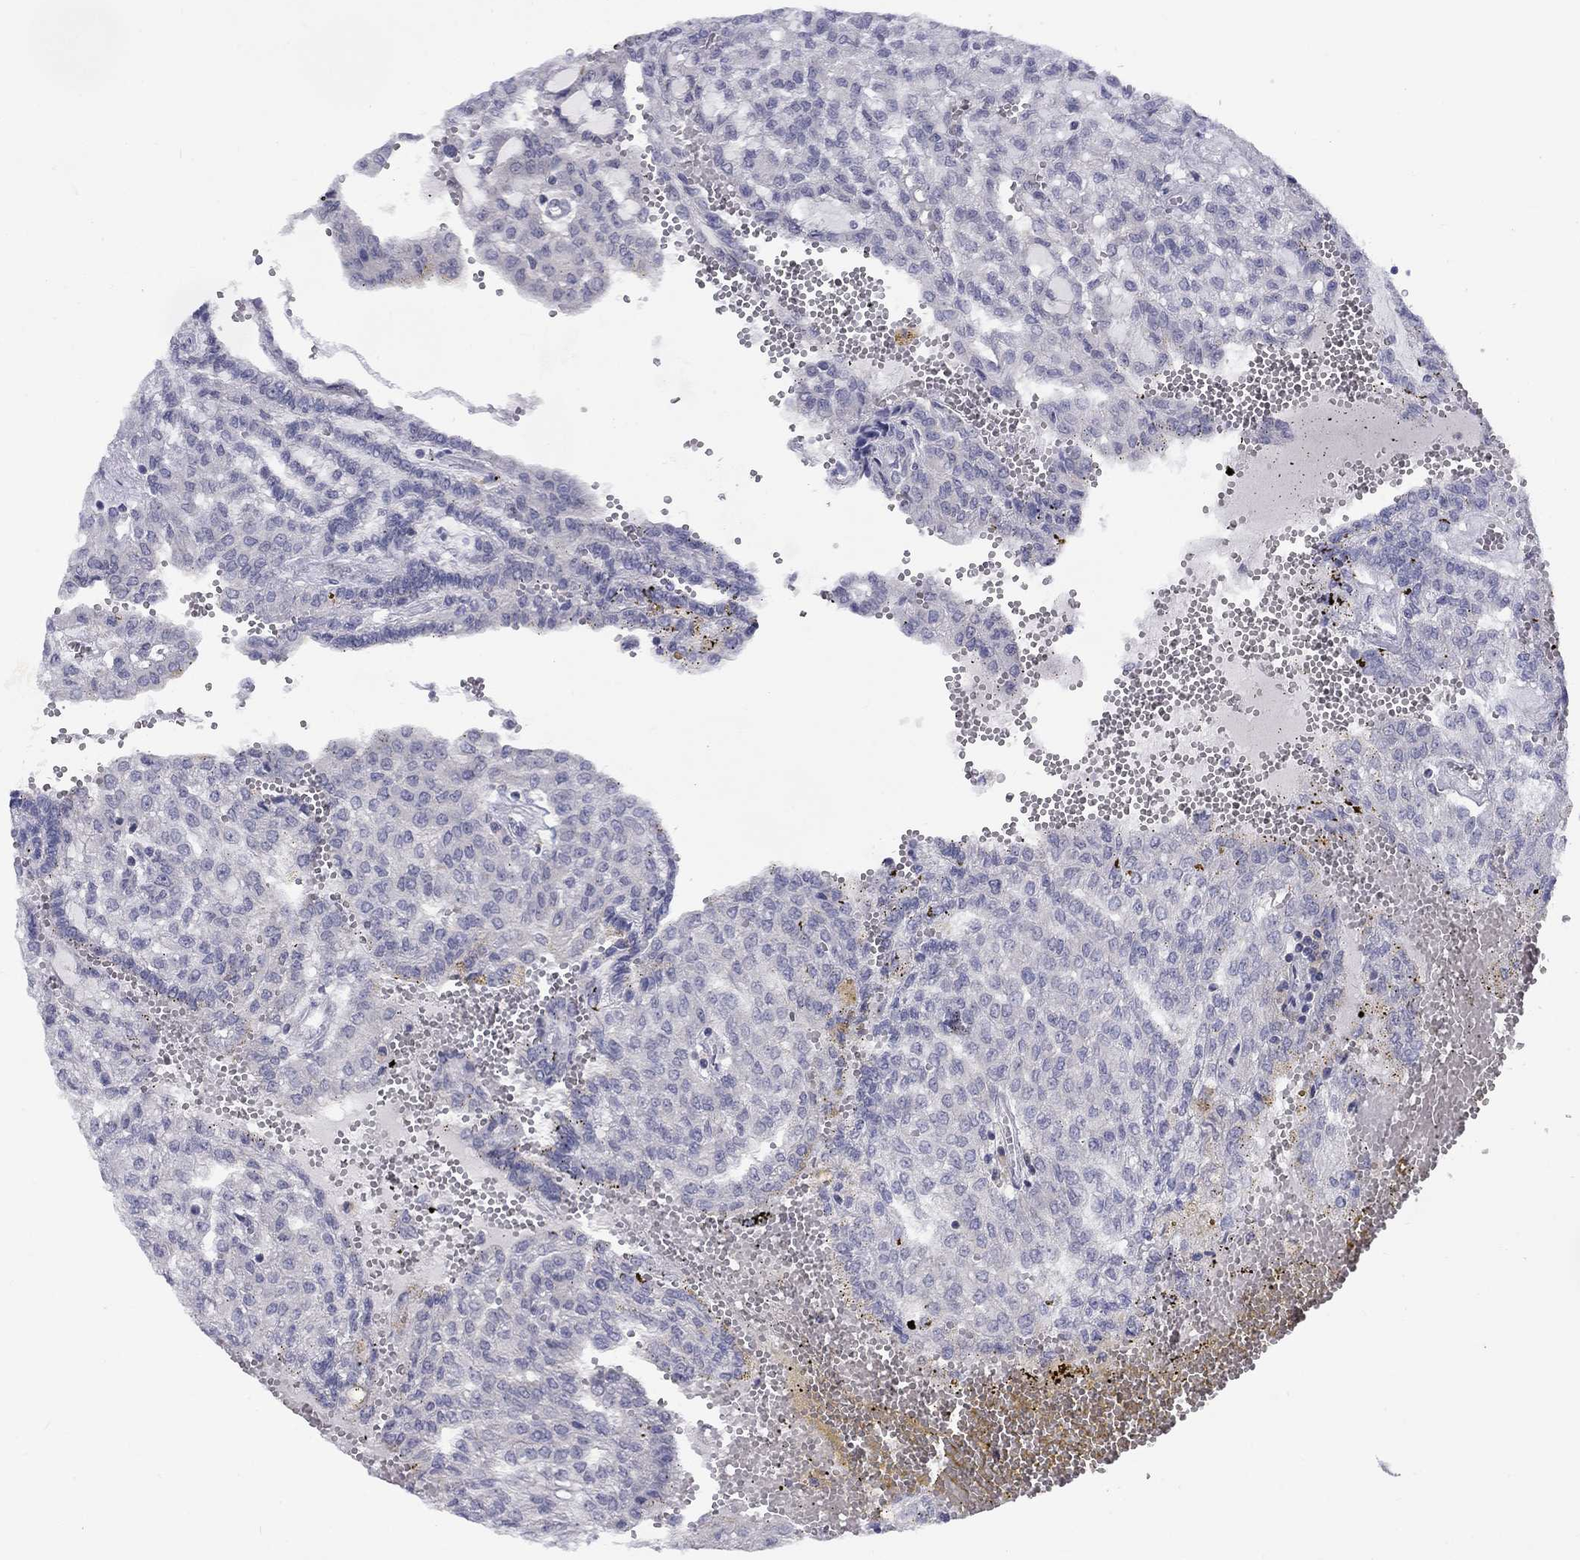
{"staining": {"intensity": "negative", "quantity": "none", "location": "none"}, "tissue": "renal cancer", "cell_type": "Tumor cells", "image_type": "cancer", "snomed": [{"axis": "morphology", "description": "Adenocarcinoma, NOS"}, {"axis": "topography", "description": "Kidney"}], "caption": "Immunohistochemical staining of renal cancer displays no significant positivity in tumor cells. Nuclei are stained in blue.", "gene": "CACNA1A", "patient": {"sex": "male", "age": 63}}